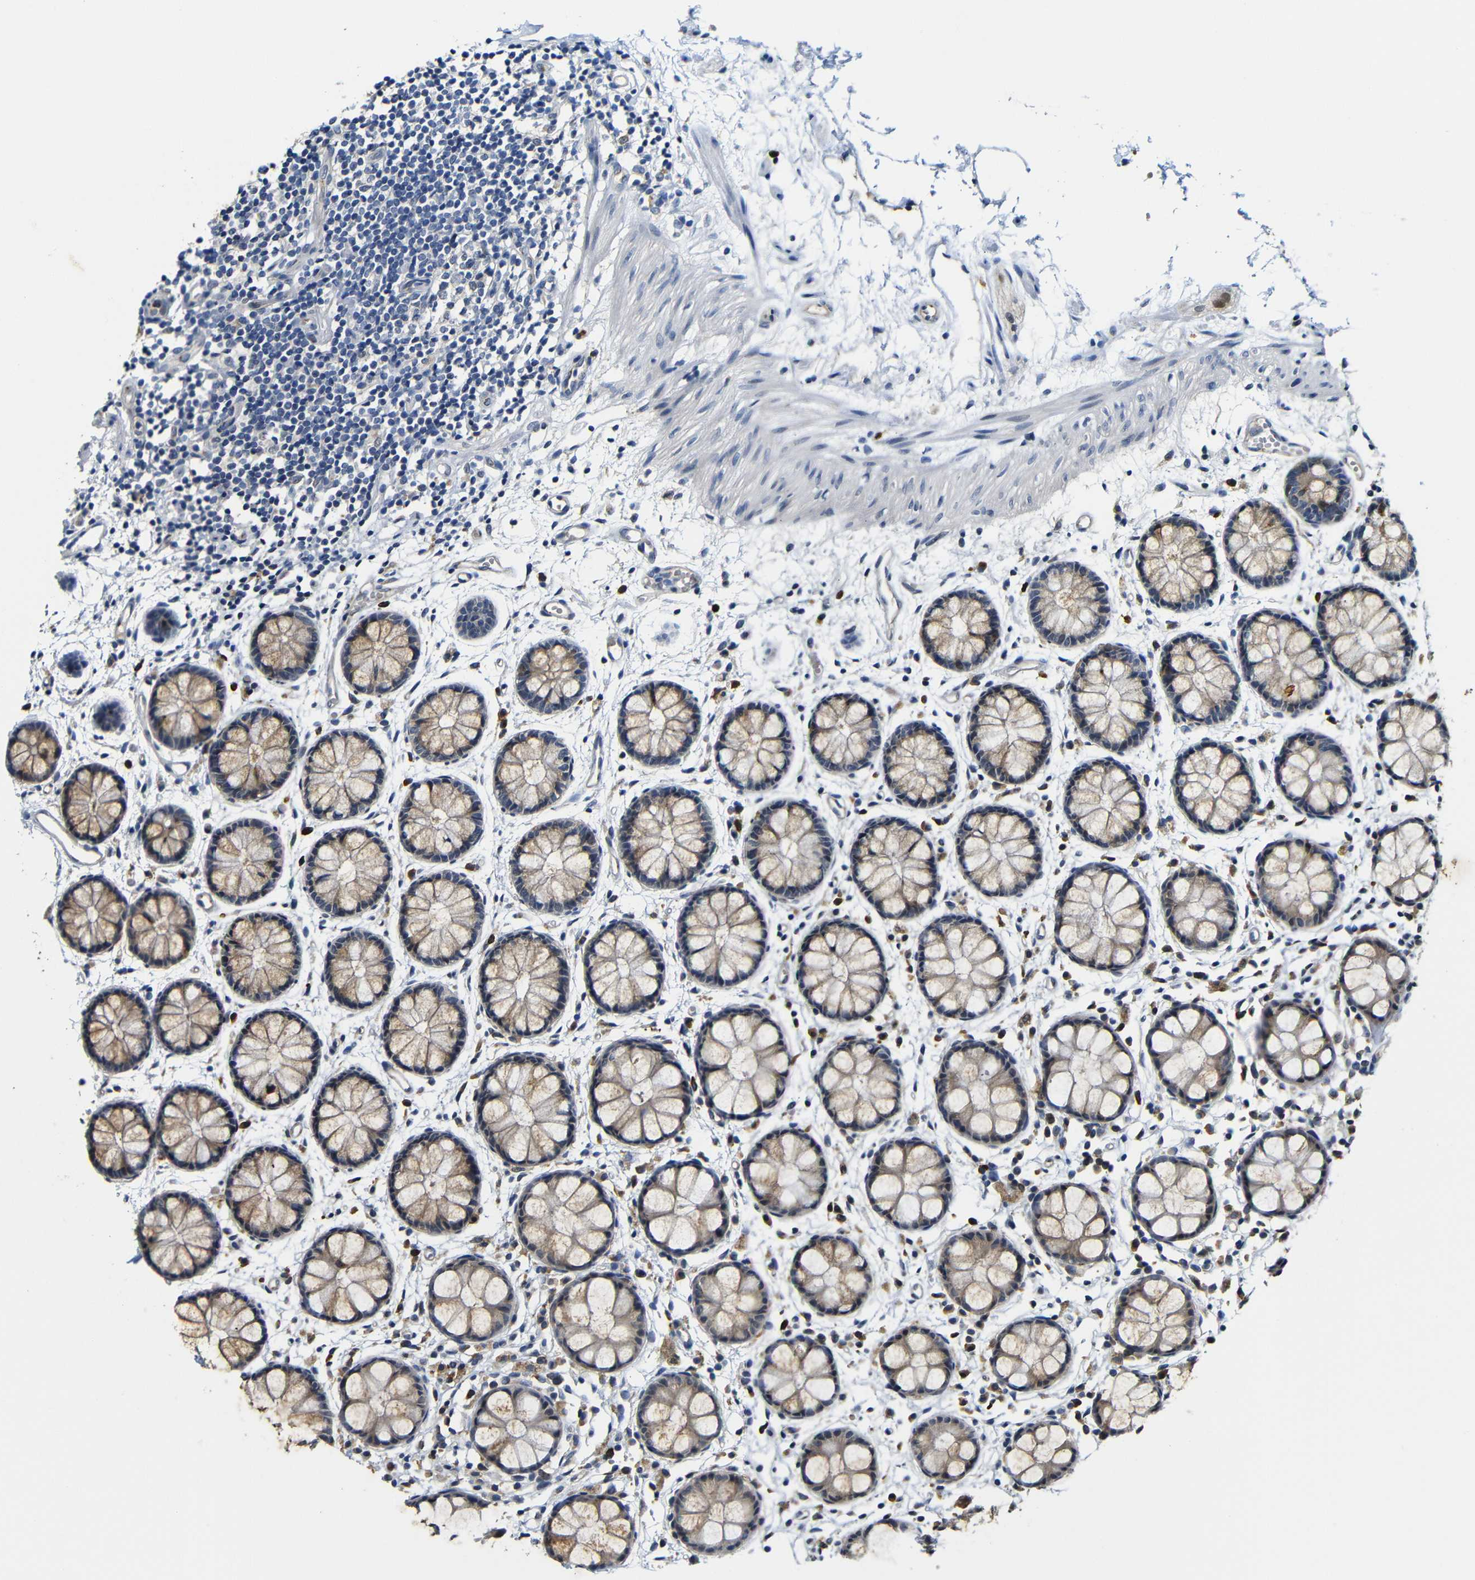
{"staining": {"intensity": "moderate", "quantity": ">75%", "location": "cytoplasmic/membranous"}, "tissue": "rectum", "cell_type": "Glandular cells", "image_type": "normal", "snomed": [{"axis": "morphology", "description": "Normal tissue, NOS"}, {"axis": "topography", "description": "Rectum"}], "caption": "A medium amount of moderate cytoplasmic/membranous expression is seen in about >75% of glandular cells in unremarkable rectum.", "gene": "FURIN", "patient": {"sex": "female", "age": 66}}